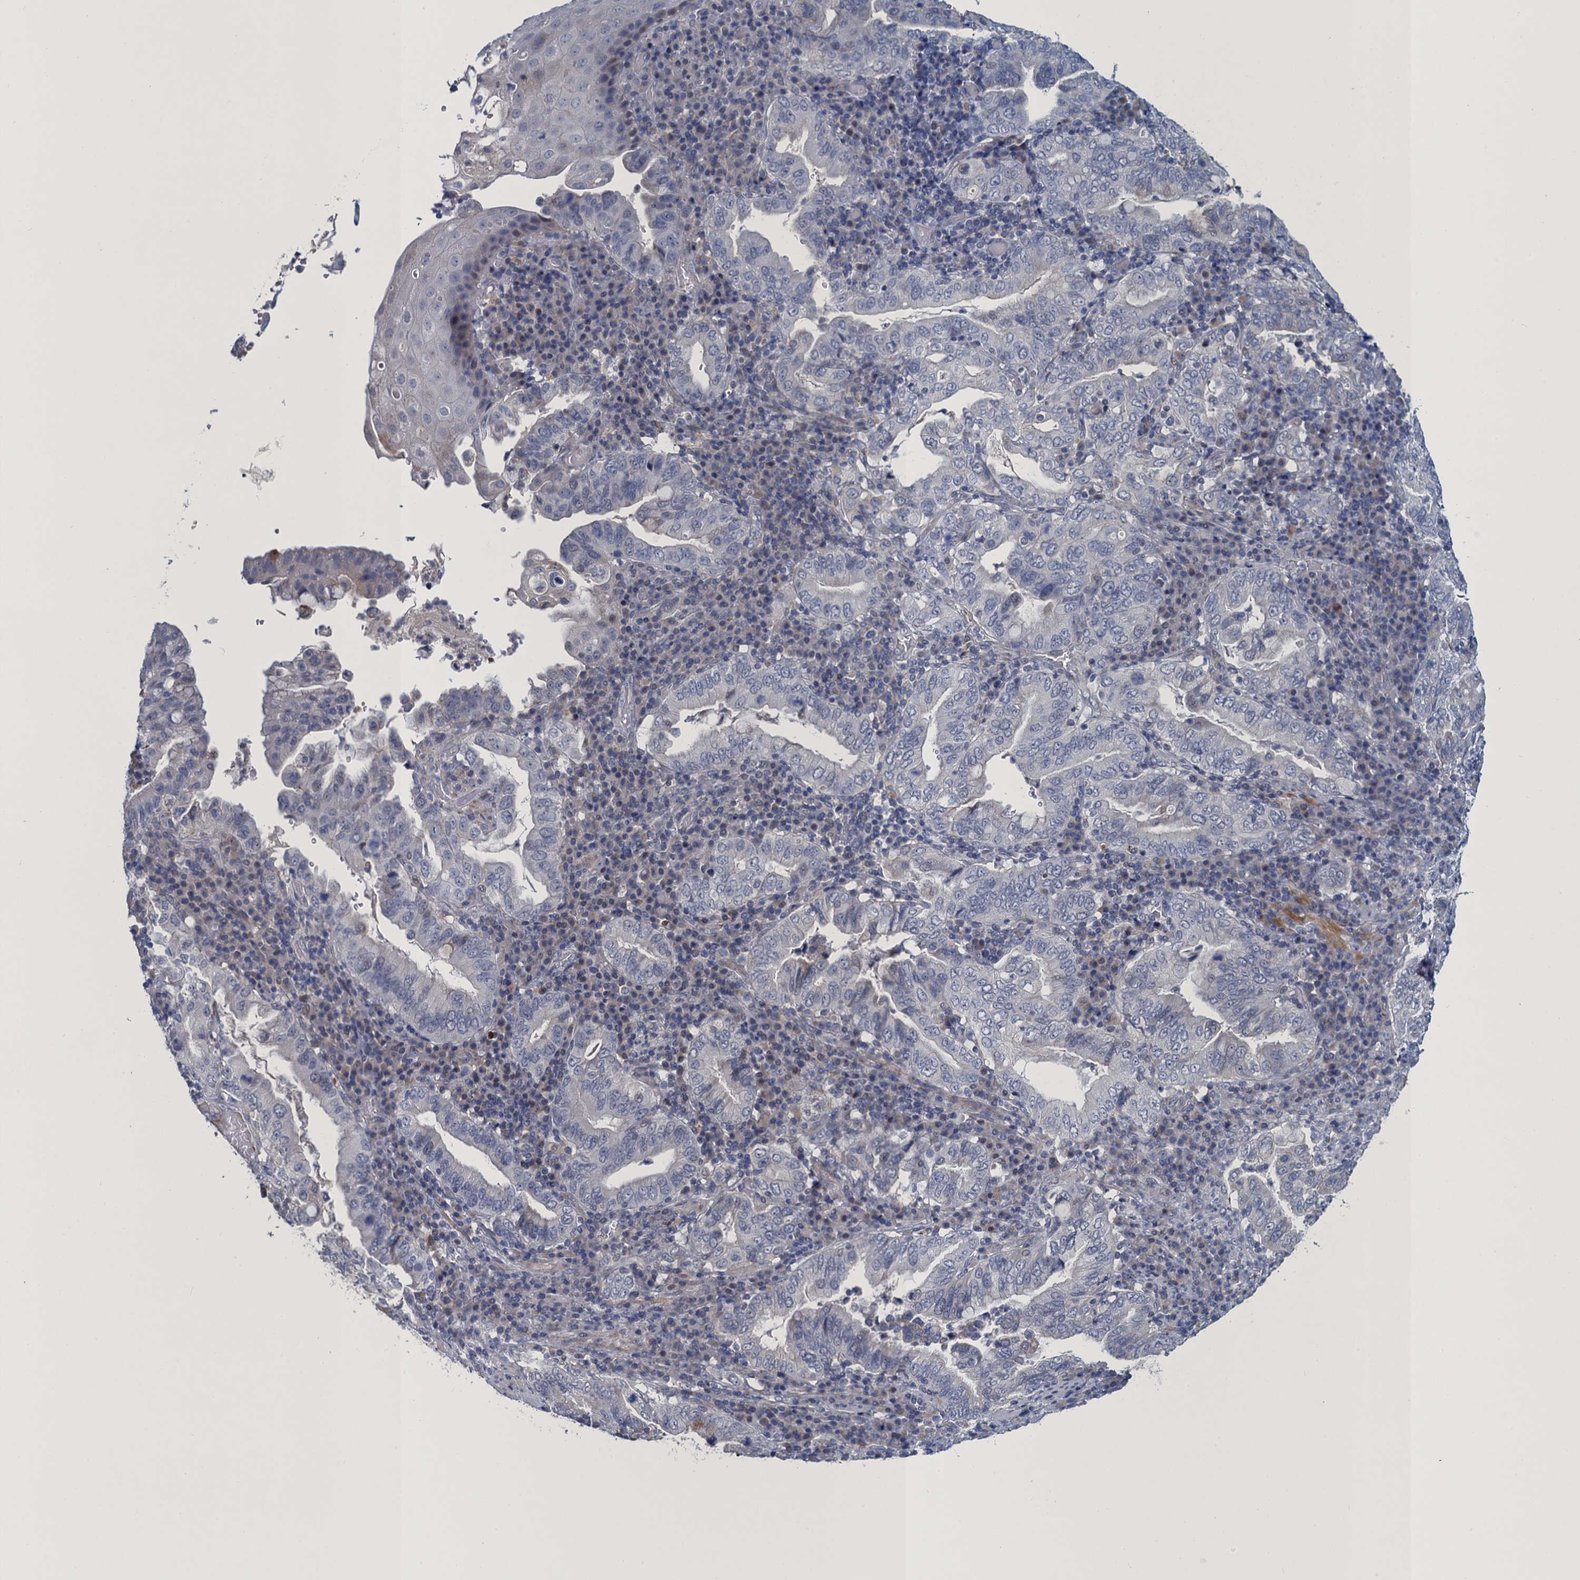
{"staining": {"intensity": "negative", "quantity": "none", "location": "none"}, "tissue": "stomach cancer", "cell_type": "Tumor cells", "image_type": "cancer", "snomed": [{"axis": "morphology", "description": "Normal tissue, NOS"}, {"axis": "morphology", "description": "Adenocarcinoma, NOS"}, {"axis": "topography", "description": "Esophagus"}, {"axis": "topography", "description": "Stomach, upper"}, {"axis": "topography", "description": "Peripheral nerve tissue"}], "caption": "Tumor cells show no significant protein positivity in stomach adenocarcinoma.", "gene": "ATOSA", "patient": {"sex": "male", "age": 62}}